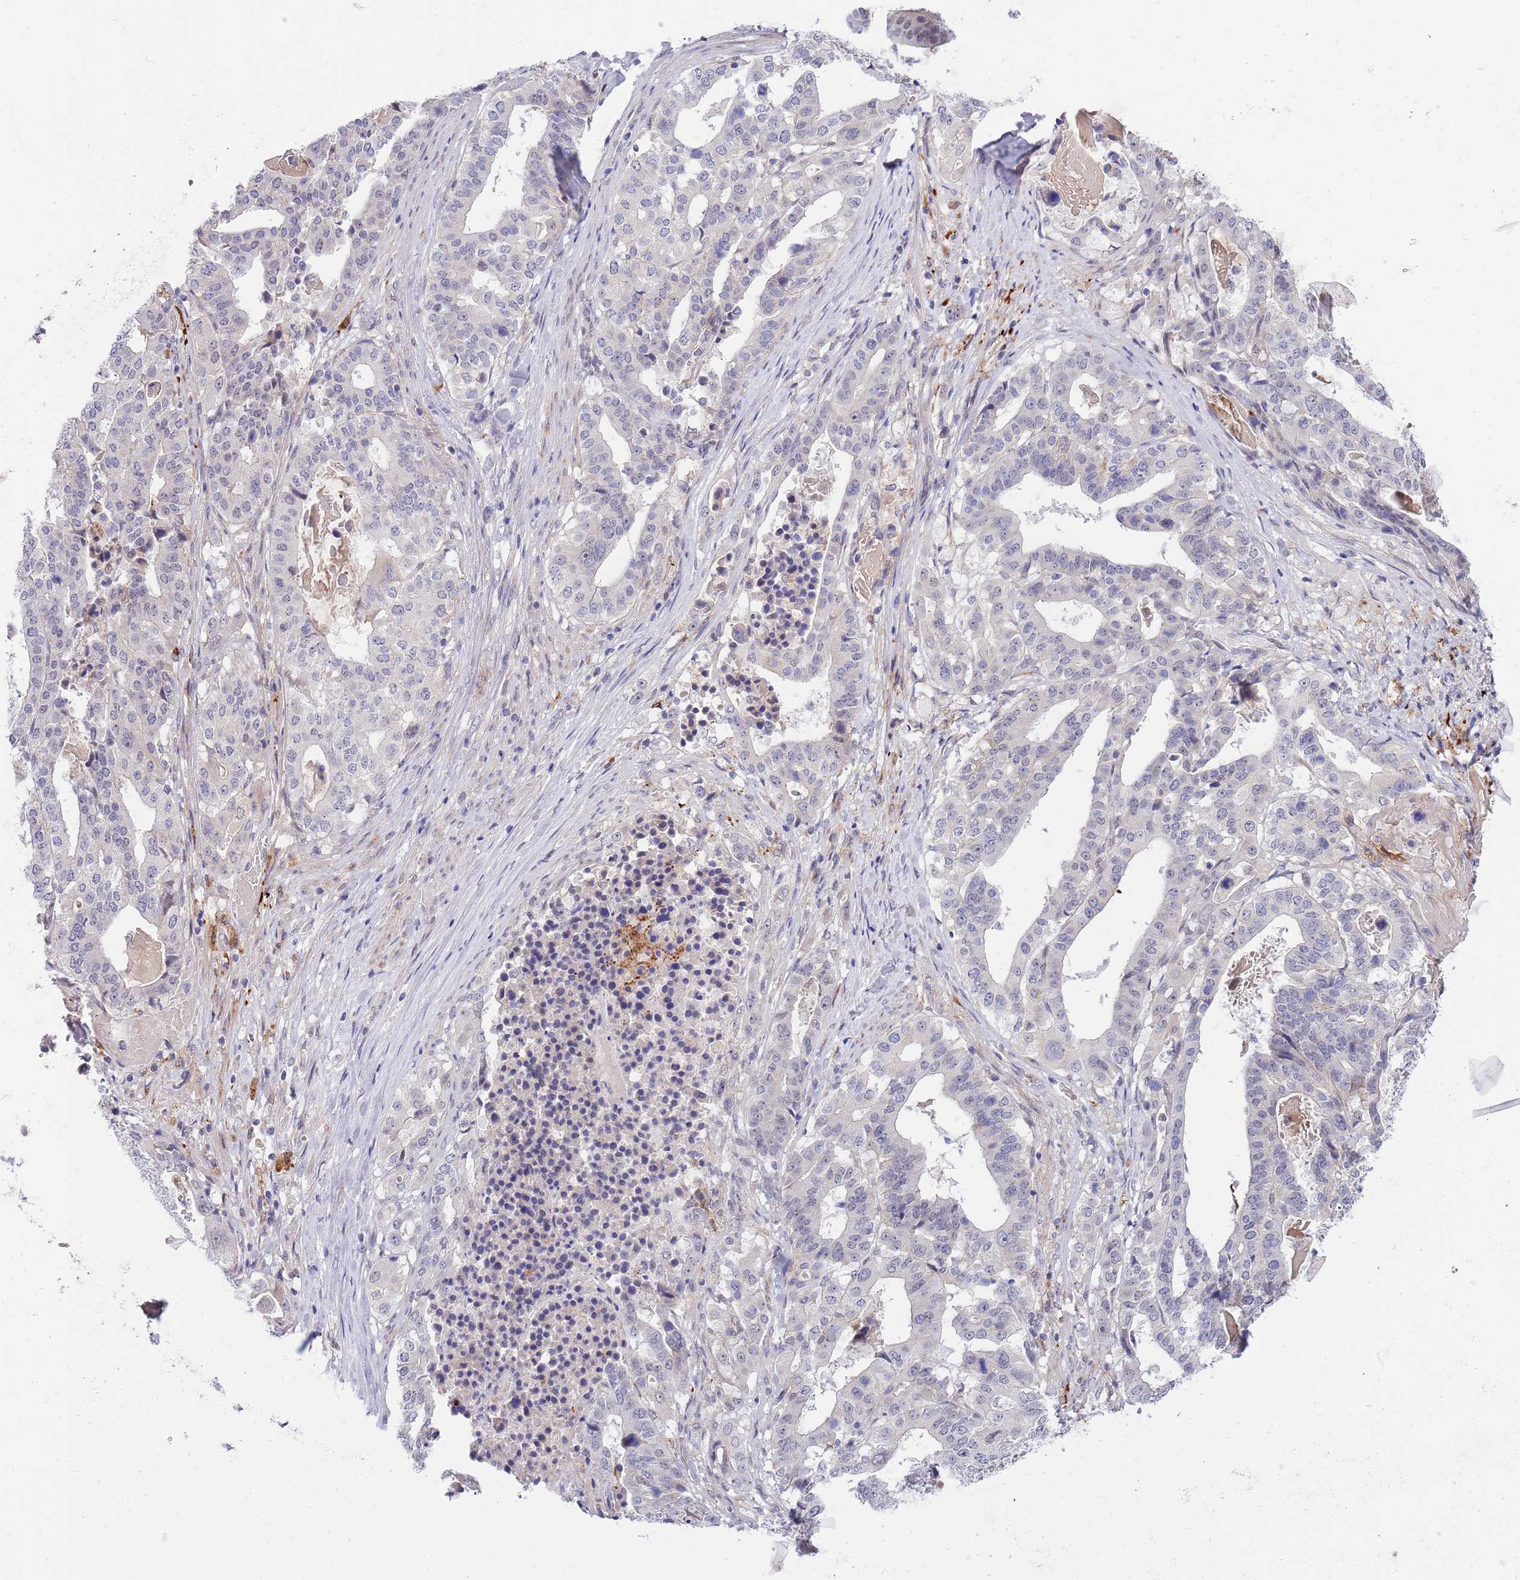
{"staining": {"intensity": "negative", "quantity": "none", "location": "none"}, "tissue": "stomach cancer", "cell_type": "Tumor cells", "image_type": "cancer", "snomed": [{"axis": "morphology", "description": "Adenocarcinoma, NOS"}, {"axis": "topography", "description": "Stomach"}], "caption": "Immunohistochemical staining of stomach cancer demonstrates no significant staining in tumor cells.", "gene": "NLRP6", "patient": {"sex": "male", "age": 48}}